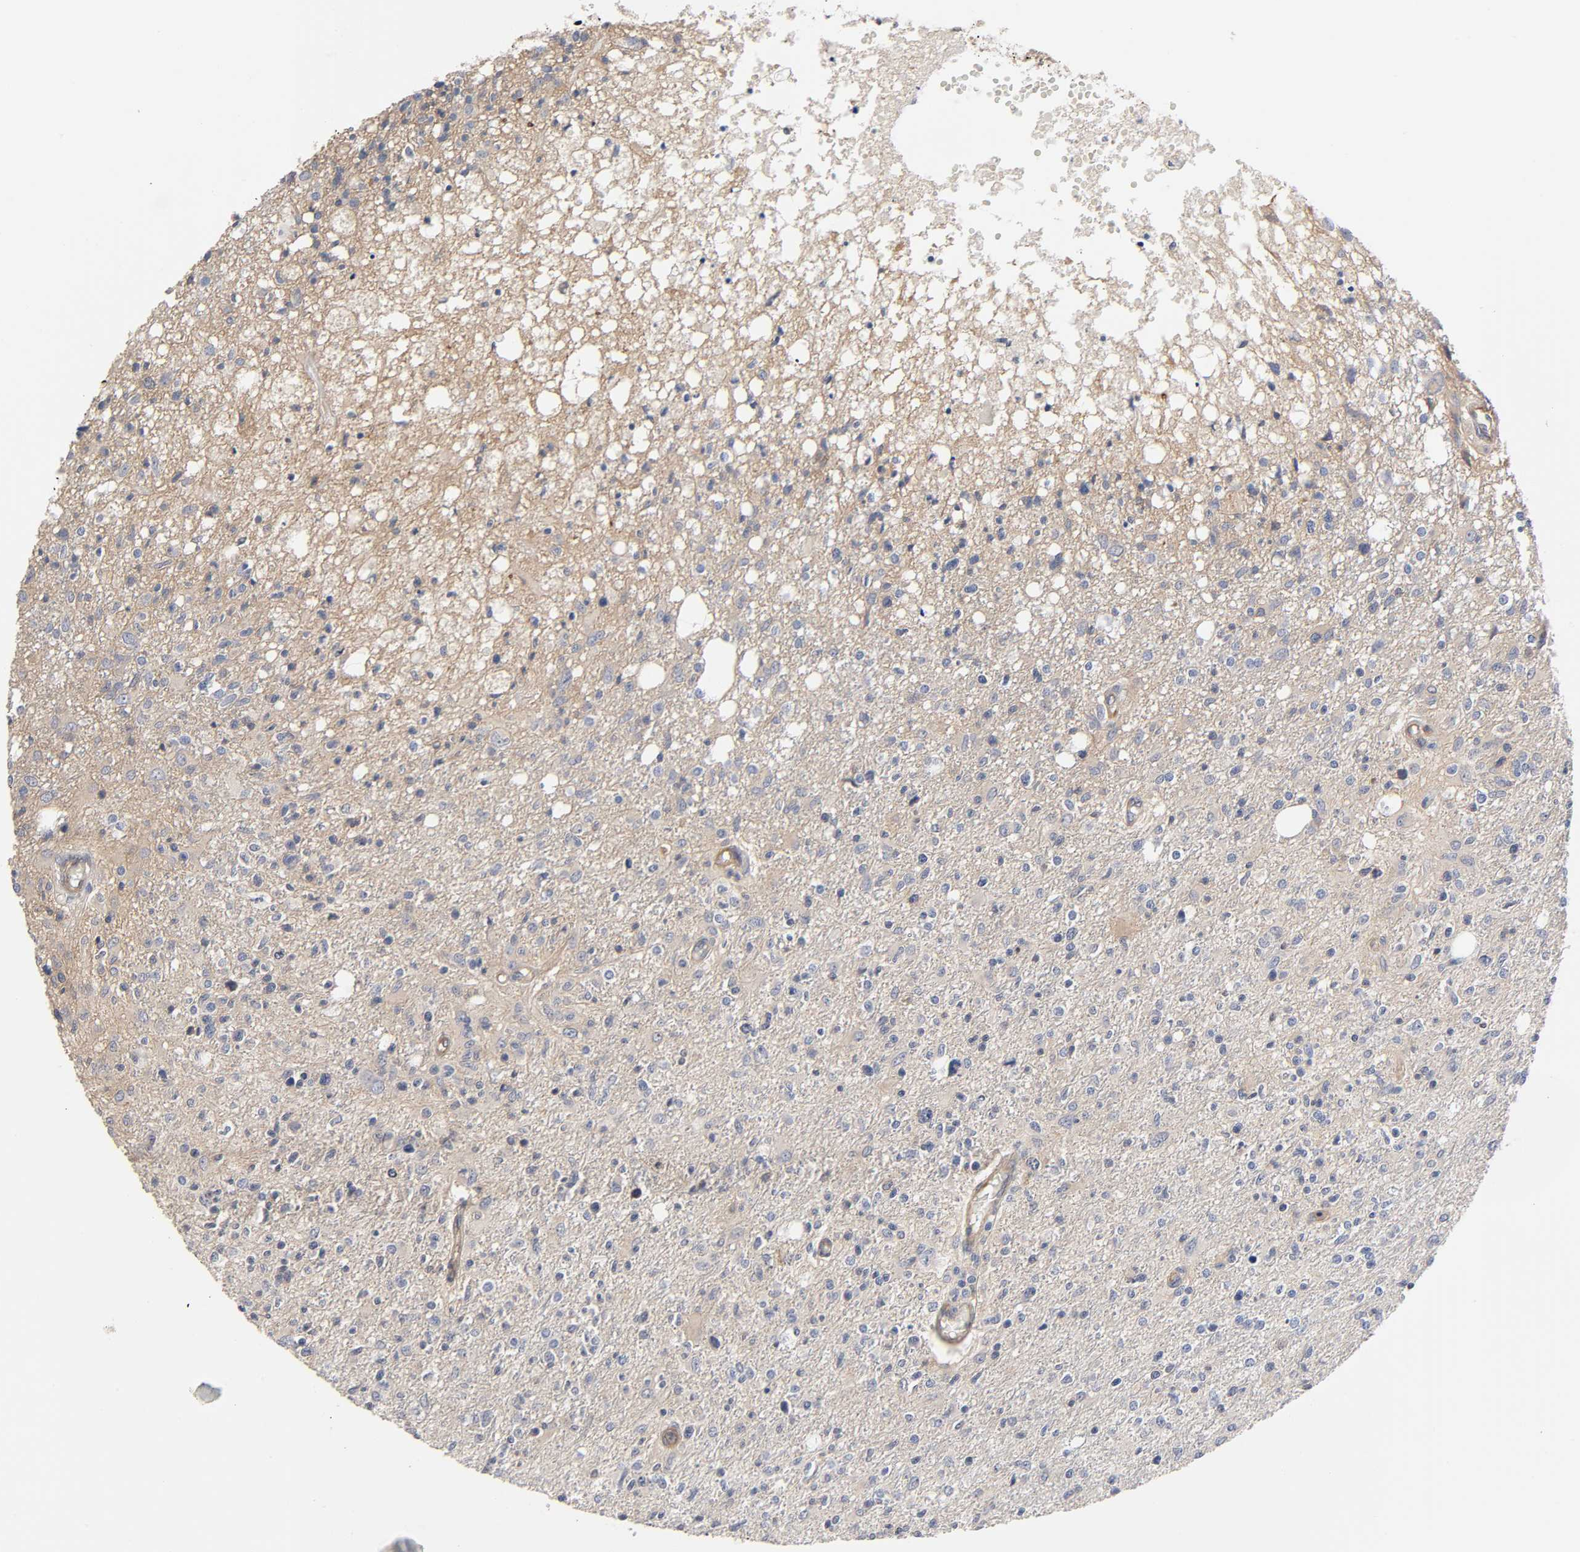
{"staining": {"intensity": "weak", "quantity": "<25%", "location": "cytoplasmic/membranous"}, "tissue": "glioma", "cell_type": "Tumor cells", "image_type": "cancer", "snomed": [{"axis": "morphology", "description": "Glioma, malignant, High grade"}, {"axis": "topography", "description": "Cerebral cortex"}], "caption": "DAB immunohistochemical staining of human high-grade glioma (malignant) displays no significant positivity in tumor cells.", "gene": "RAB13", "patient": {"sex": "male", "age": 76}}